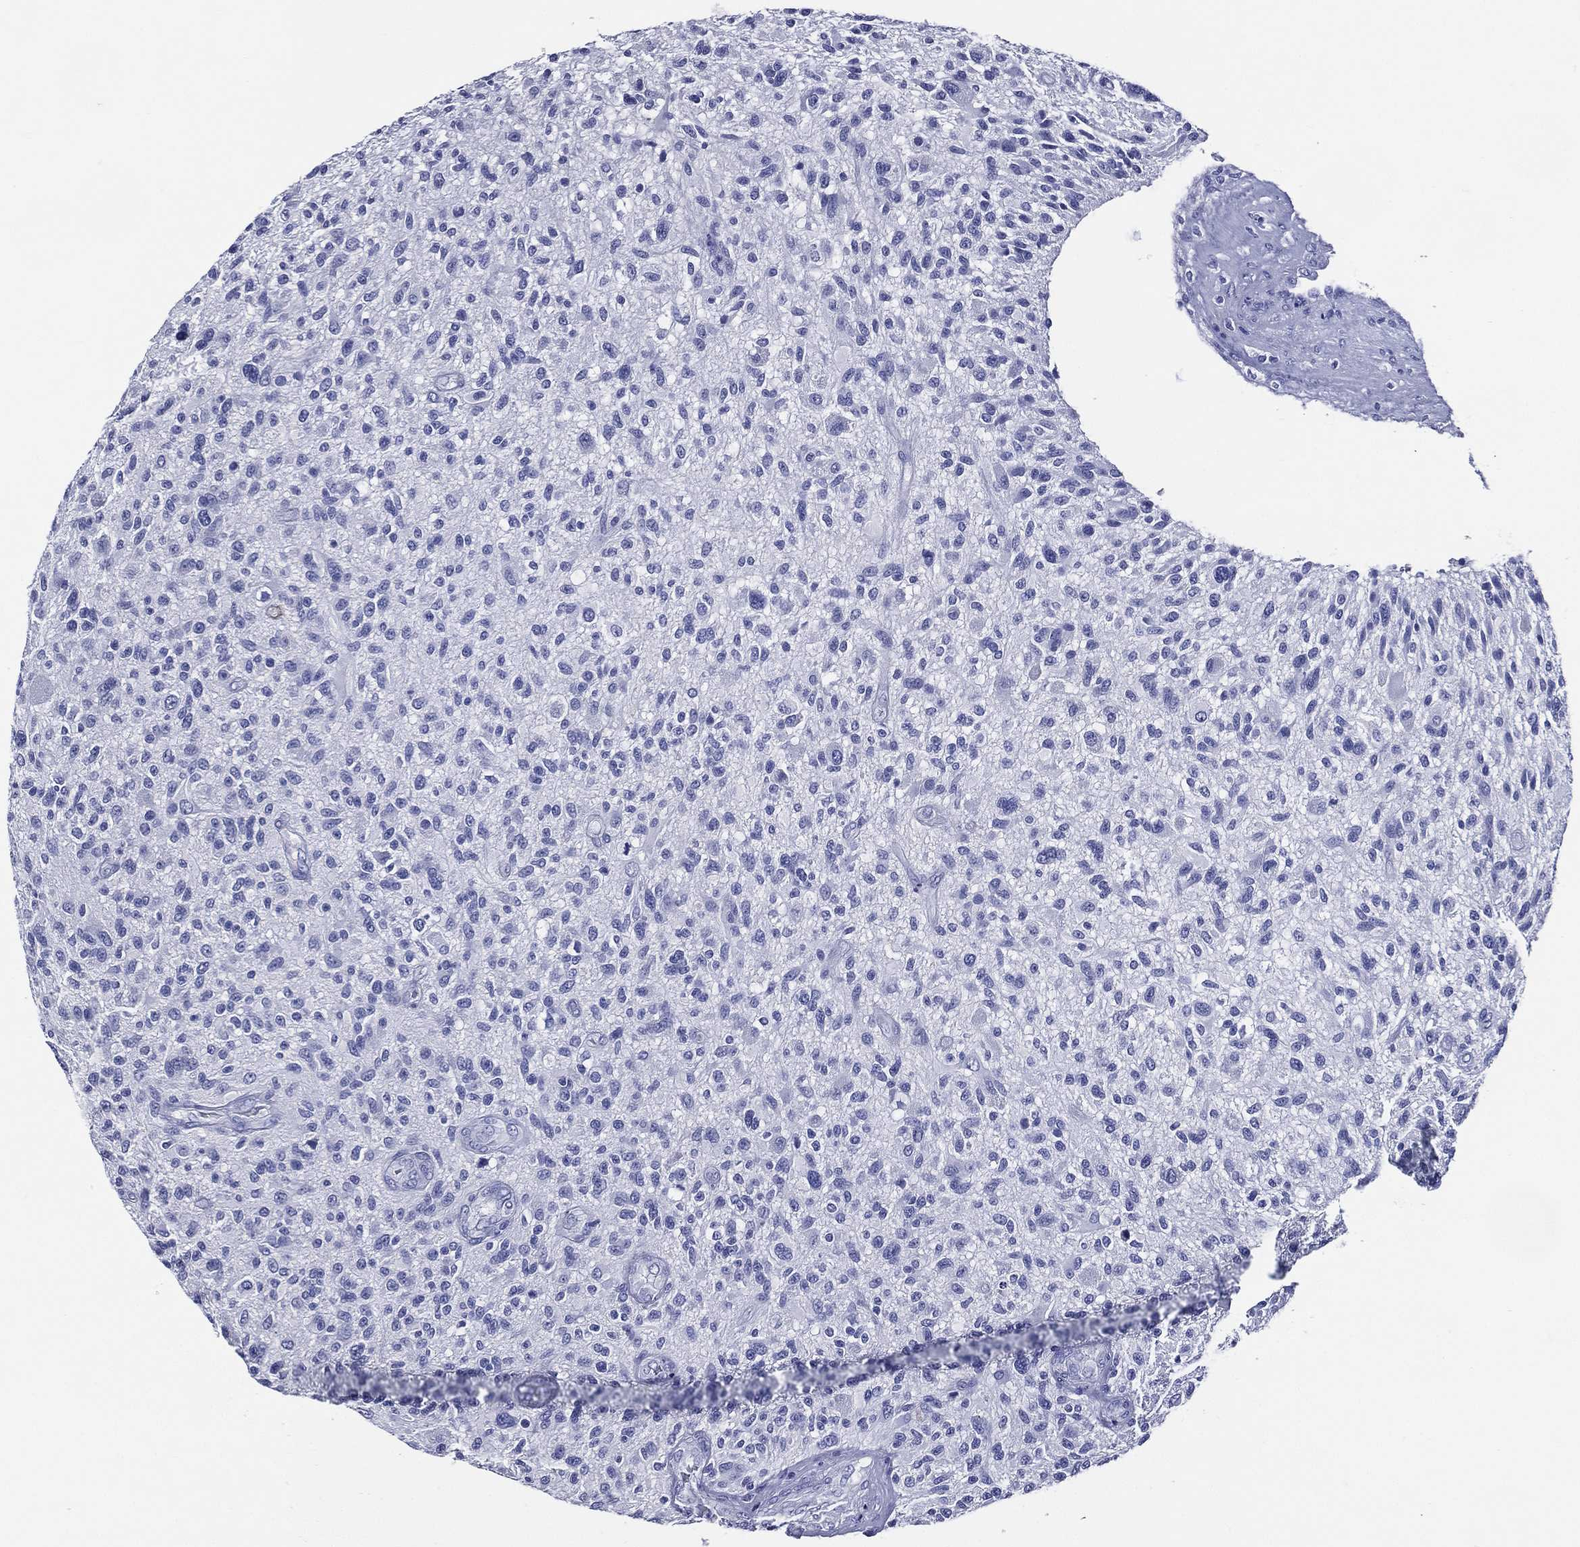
{"staining": {"intensity": "negative", "quantity": "none", "location": "none"}, "tissue": "glioma", "cell_type": "Tumor cells", "image_type": "cancer", "snomed": [{"axis": "morphology", "description": "Glioma, malignant, High grade"}, {"axis": "topography", "description": "Brain"}], "caption": "Histopathology image shows no protein positivity in tumor cells of glioma tissue. (DAB immunohistochemistry visualized using brightfield microscopy, high magnification).", "gene": "ACE2", "patient": {"sex": "male", "age": 47}}